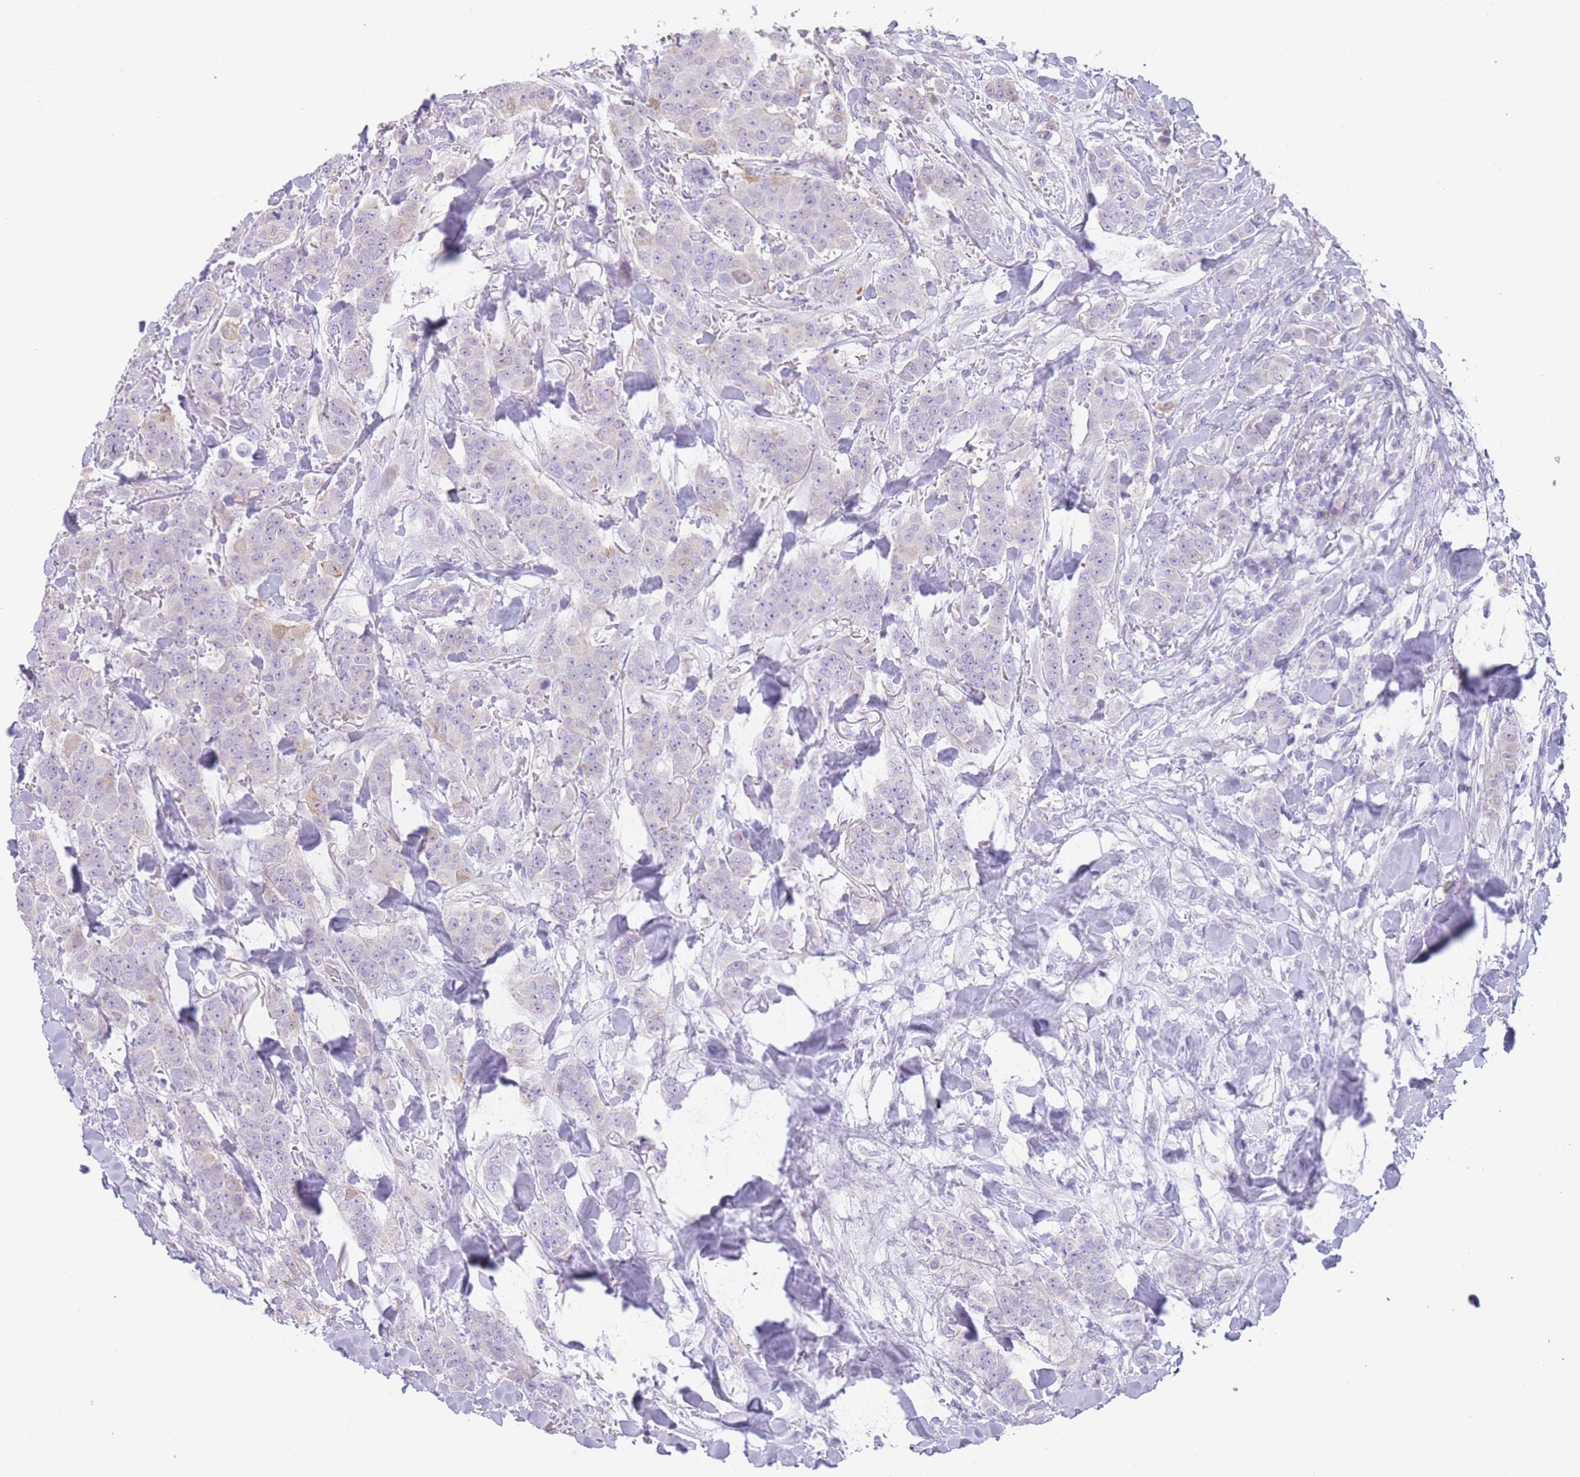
{"staining": {"intensity": "negative", "quantity": "none", "location": "none"}, "tissue": "breast cancer", "cell_type": "Tumor cells", "image_type": "cancer", "snomed": [{"axis": "morphology", "description": "Duct carcinoma"}, {"axis": "topography", "description": "Breast"}], "caption": "DAB immunohistochemical staining of human breast cancer (intraductal carcinoma) displays no significant staining in tumor cells.", "gene": "IMPG1", "patient": {"sex": "female", "age": 40}}